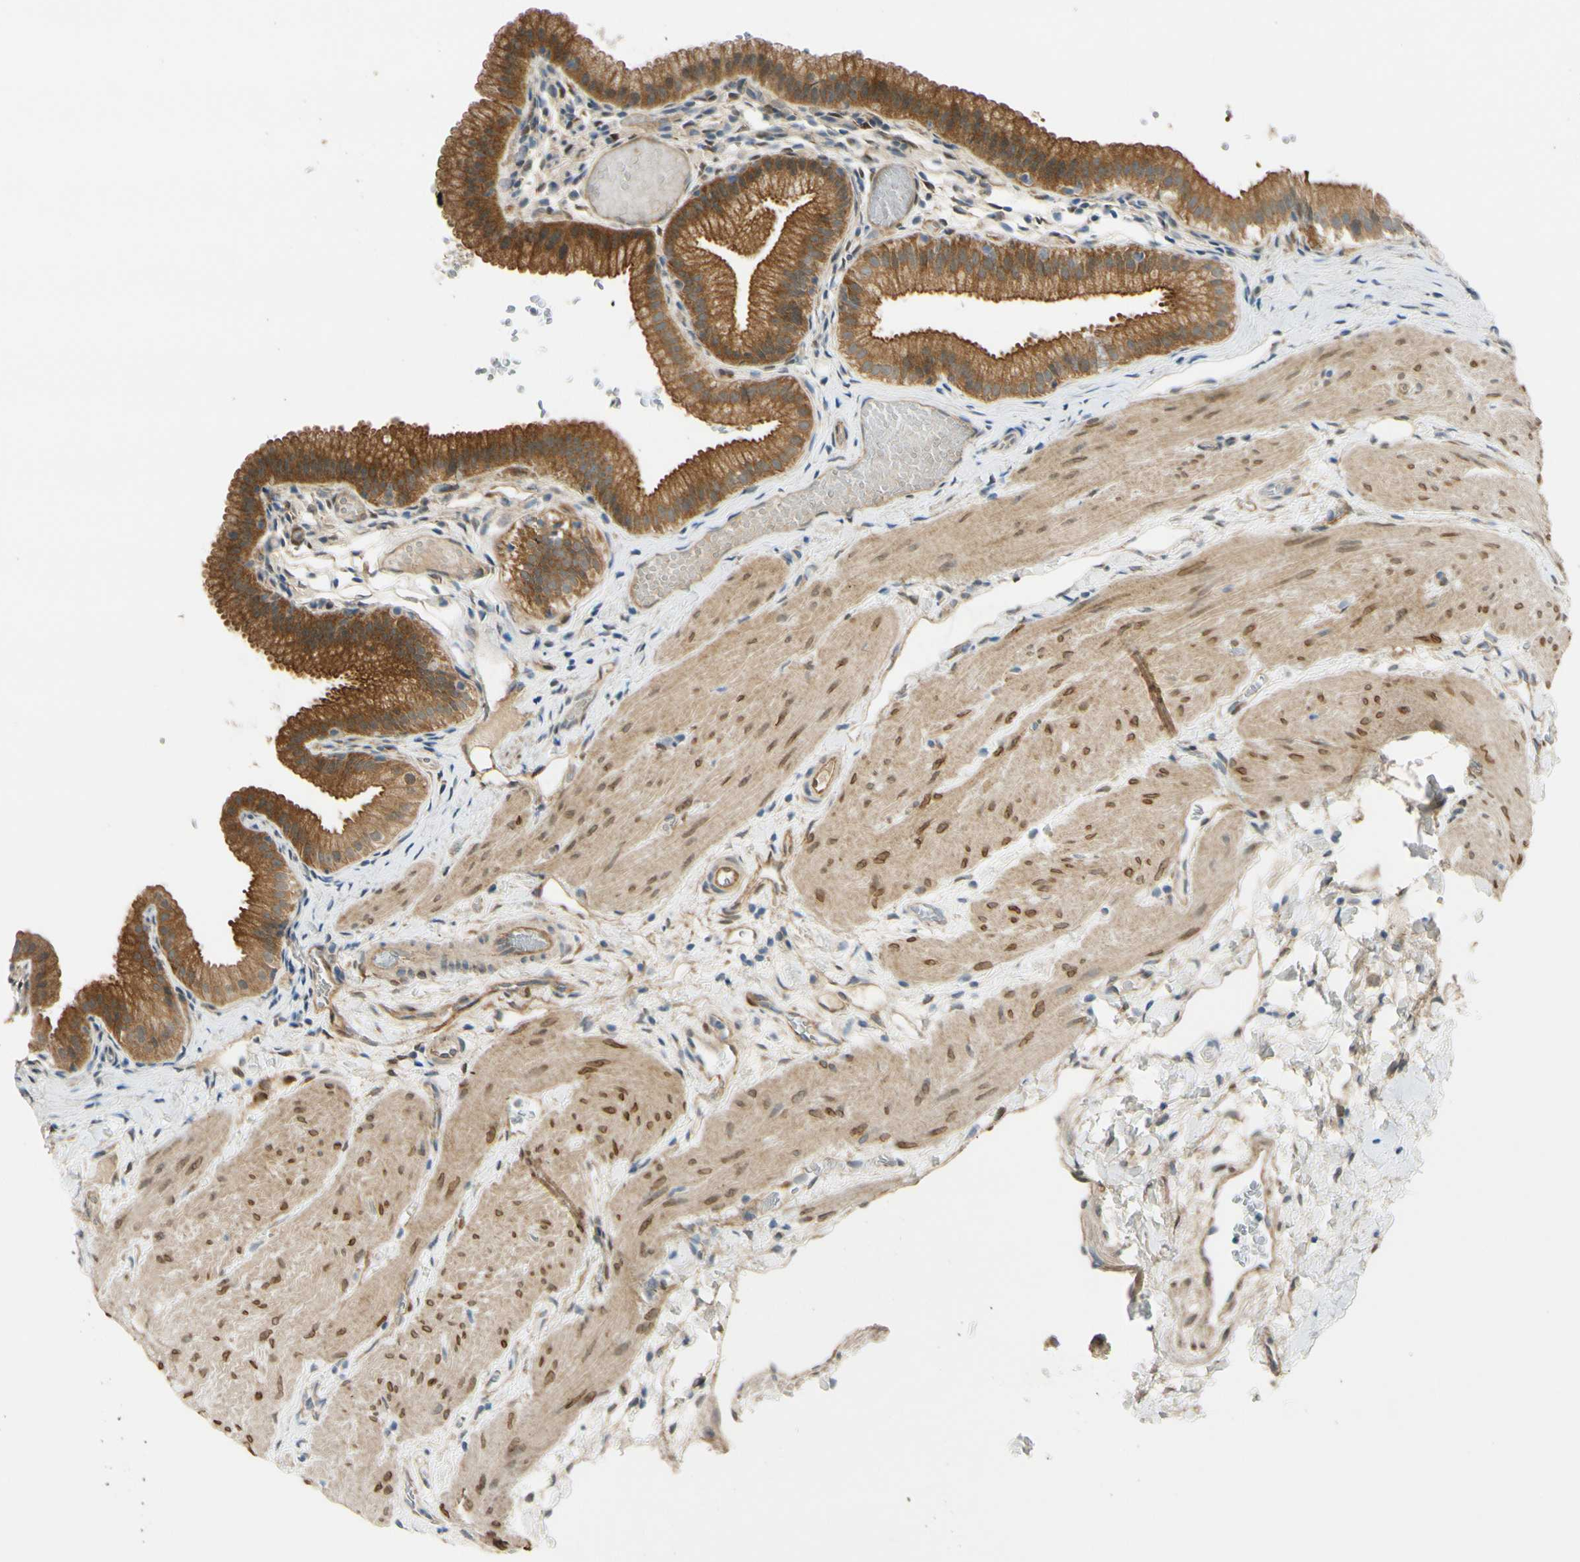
{"staining": {"intensity": "moderate", "quantity": ">75%", "location": "cytoplasmic/membranous"}, "tissue": "gallbladder", "cell_type": "Glandular cells", "image_type": "normal", "snomed": [{"axis": "morphology", "description": "Normal tissue, NOS"}, {"axis": "topography", "description": "Gallbladder"}], "caption": "An image of human gallbladder stained for a protein reveals moderate cytoplasmic/membranous brown staining in glandular cells.", "gene": "FHL2", "patient": {"sex": "female", "age": 26}}